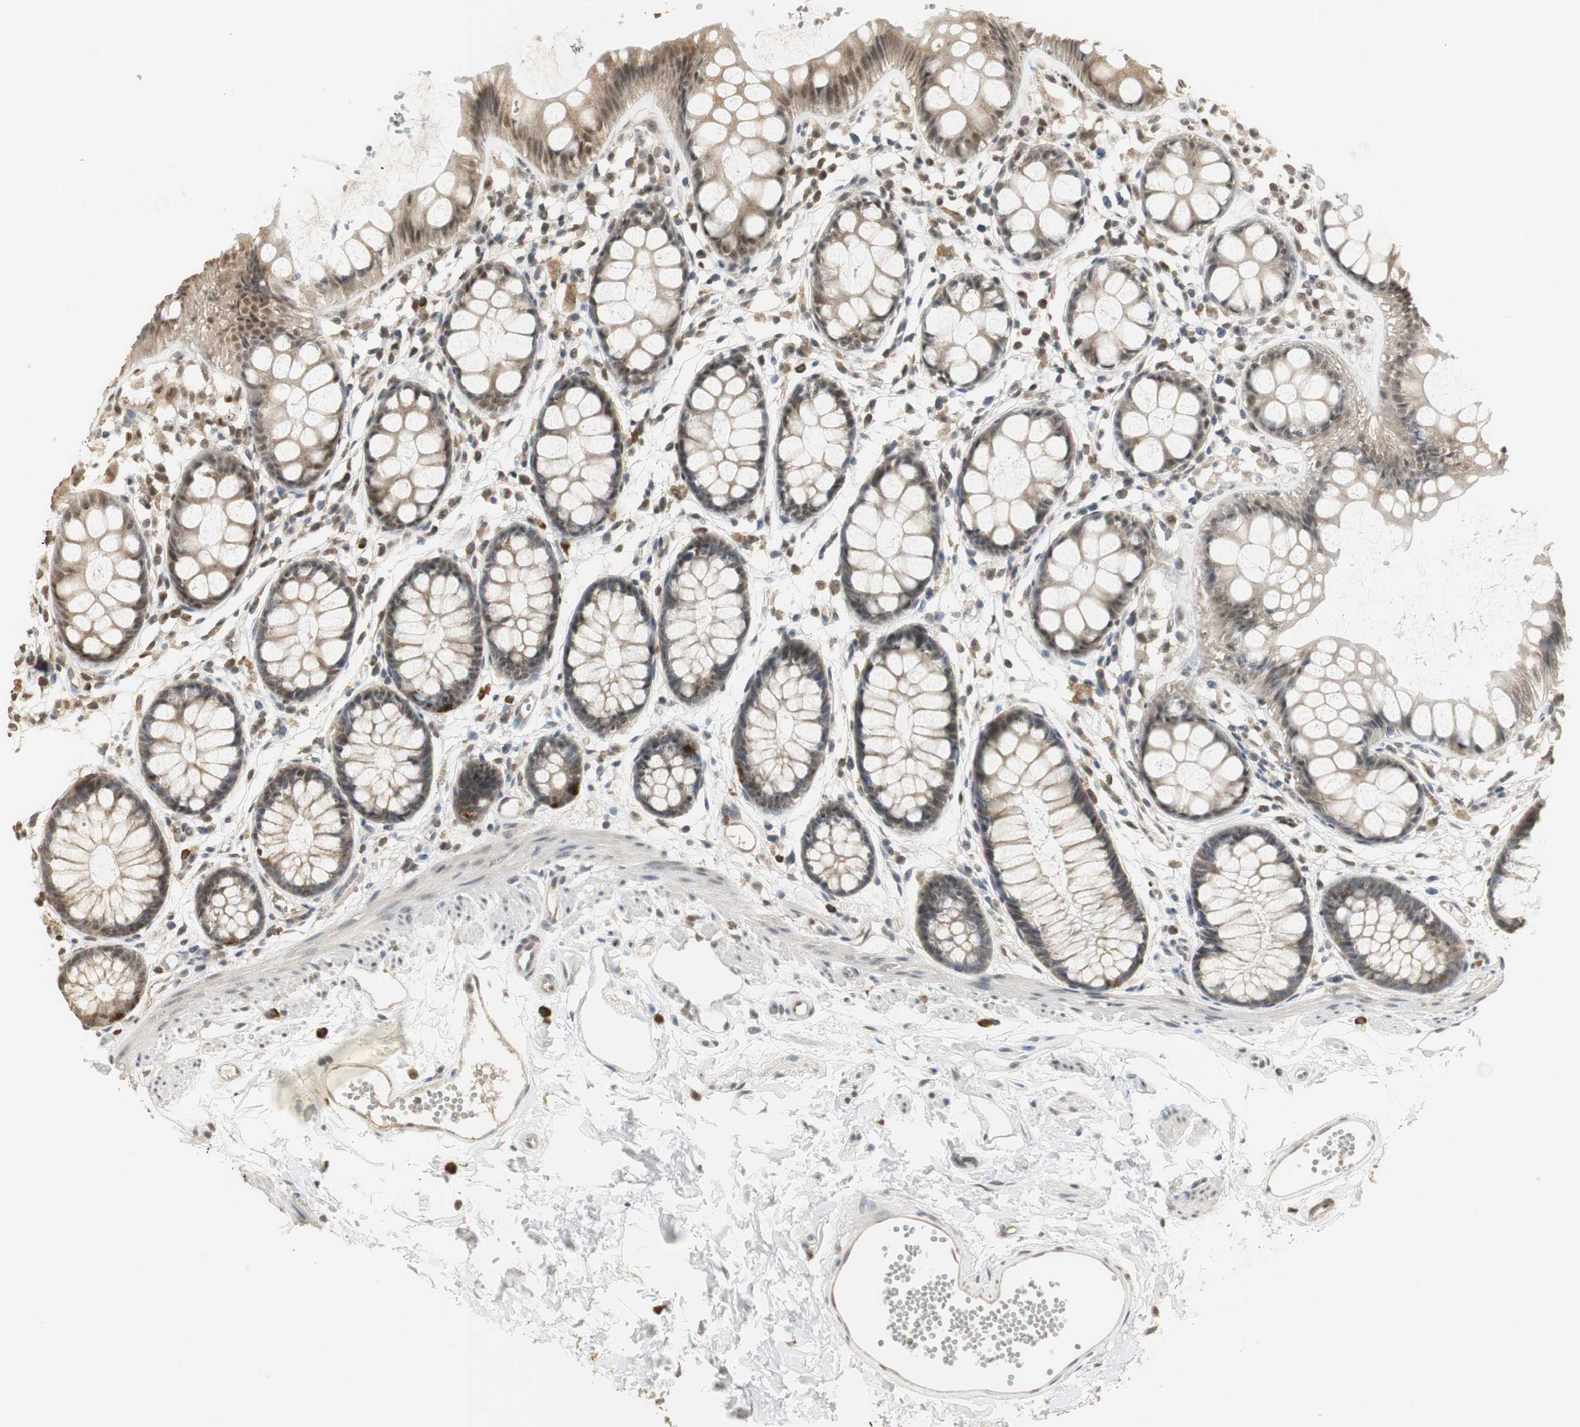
{"staining": {"intensity": "moderate", "quantity": ">75%", "location": "cytoplasmic/membranous,nuclear"}, "tissue": "rectum", "cell_type": "Glandular cells", "image_type": "normal", "snomed": [{"axis": "morphology", "description": "Normal tissue, NOS"}, {"axis": "topography", "description": "Rectum"}], "caption": "Glandular cells exhibit medium levels of moderate cytoplasmic/membranous,nuclear staining in about >75% of cells in normal rectum. (Stains: DAB in brown, nuclei in blue, Microscopy: brightfield microscopy at high magnification).", "gene": "ELOA", "patient": {"sex": "female", "age": 66}}